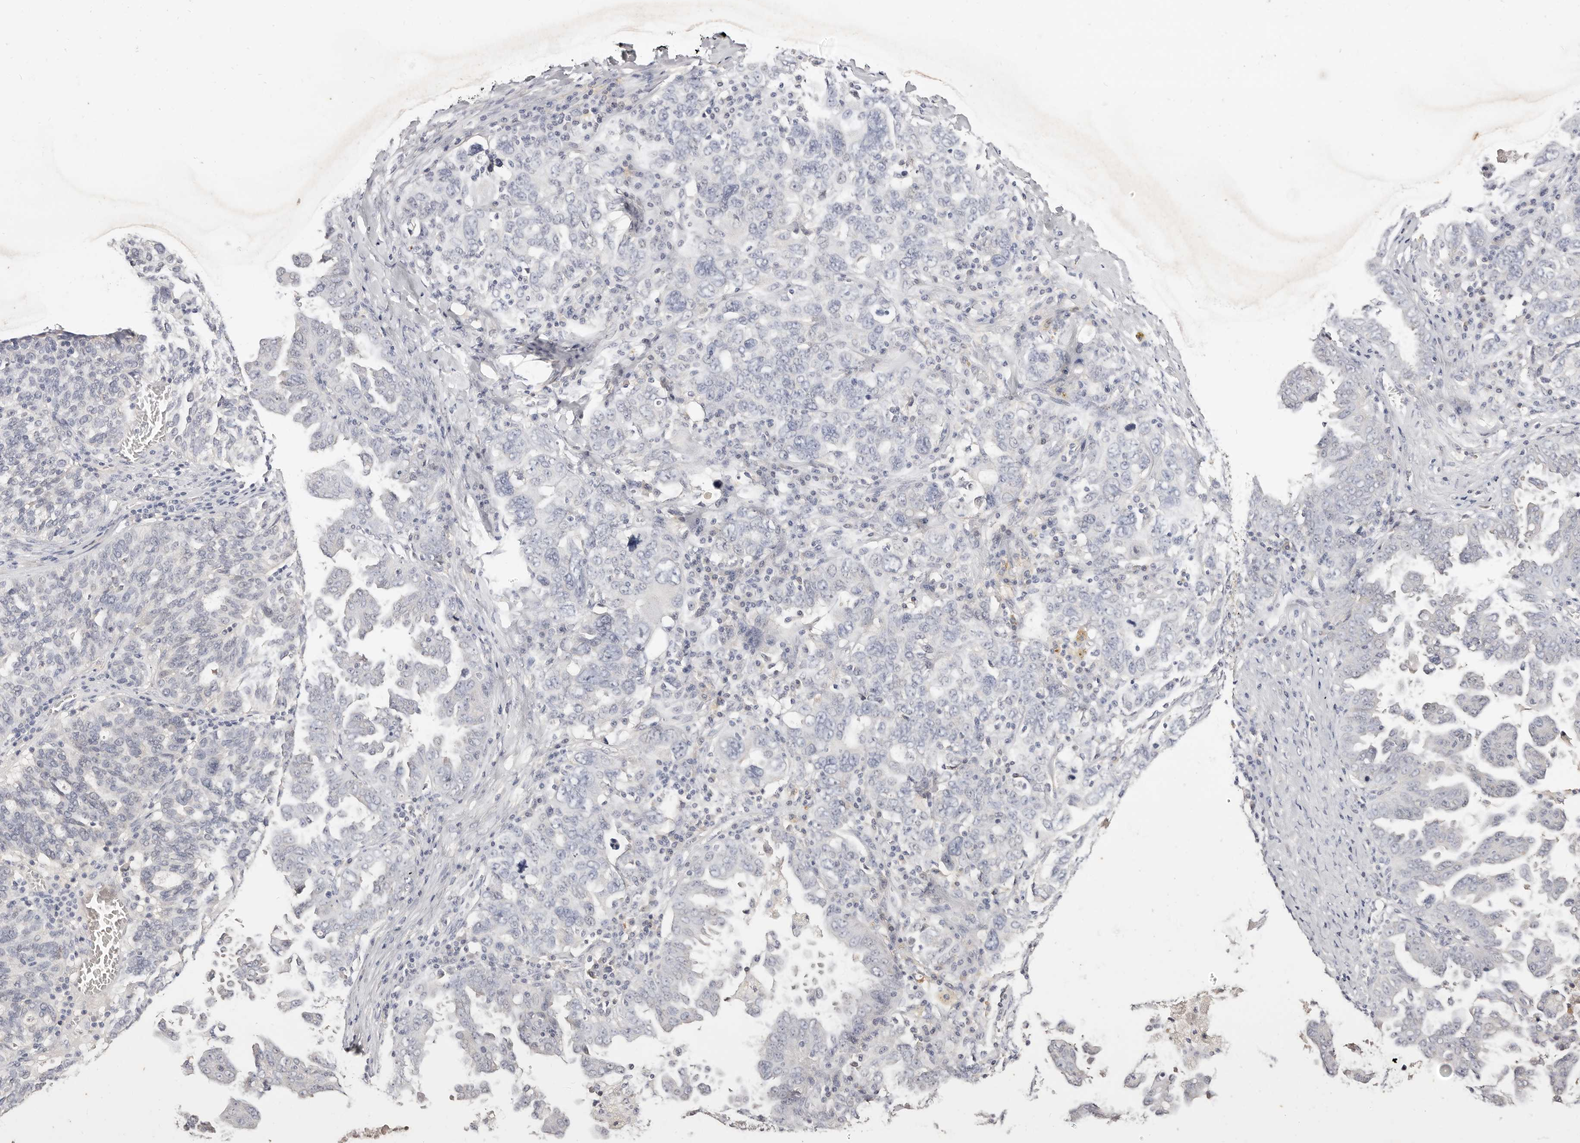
{"staining": {"intensity": "negative", "quantity": "none", "location": "none"}, "tissue": "ovarian cancer", "cell_type": "Tumor cells", "image_type": "cancer", "snomed": [{"axis": "morphology", "description": "Carcinoma, endometroid"}, {"axis": "topography", "description": "Ovary"}], "caption": "Tumor cells are negative for protein expression in human ovarian cancer.", "gene": "TSPAN13", "patient": {"sex": "female", "age": 62}}